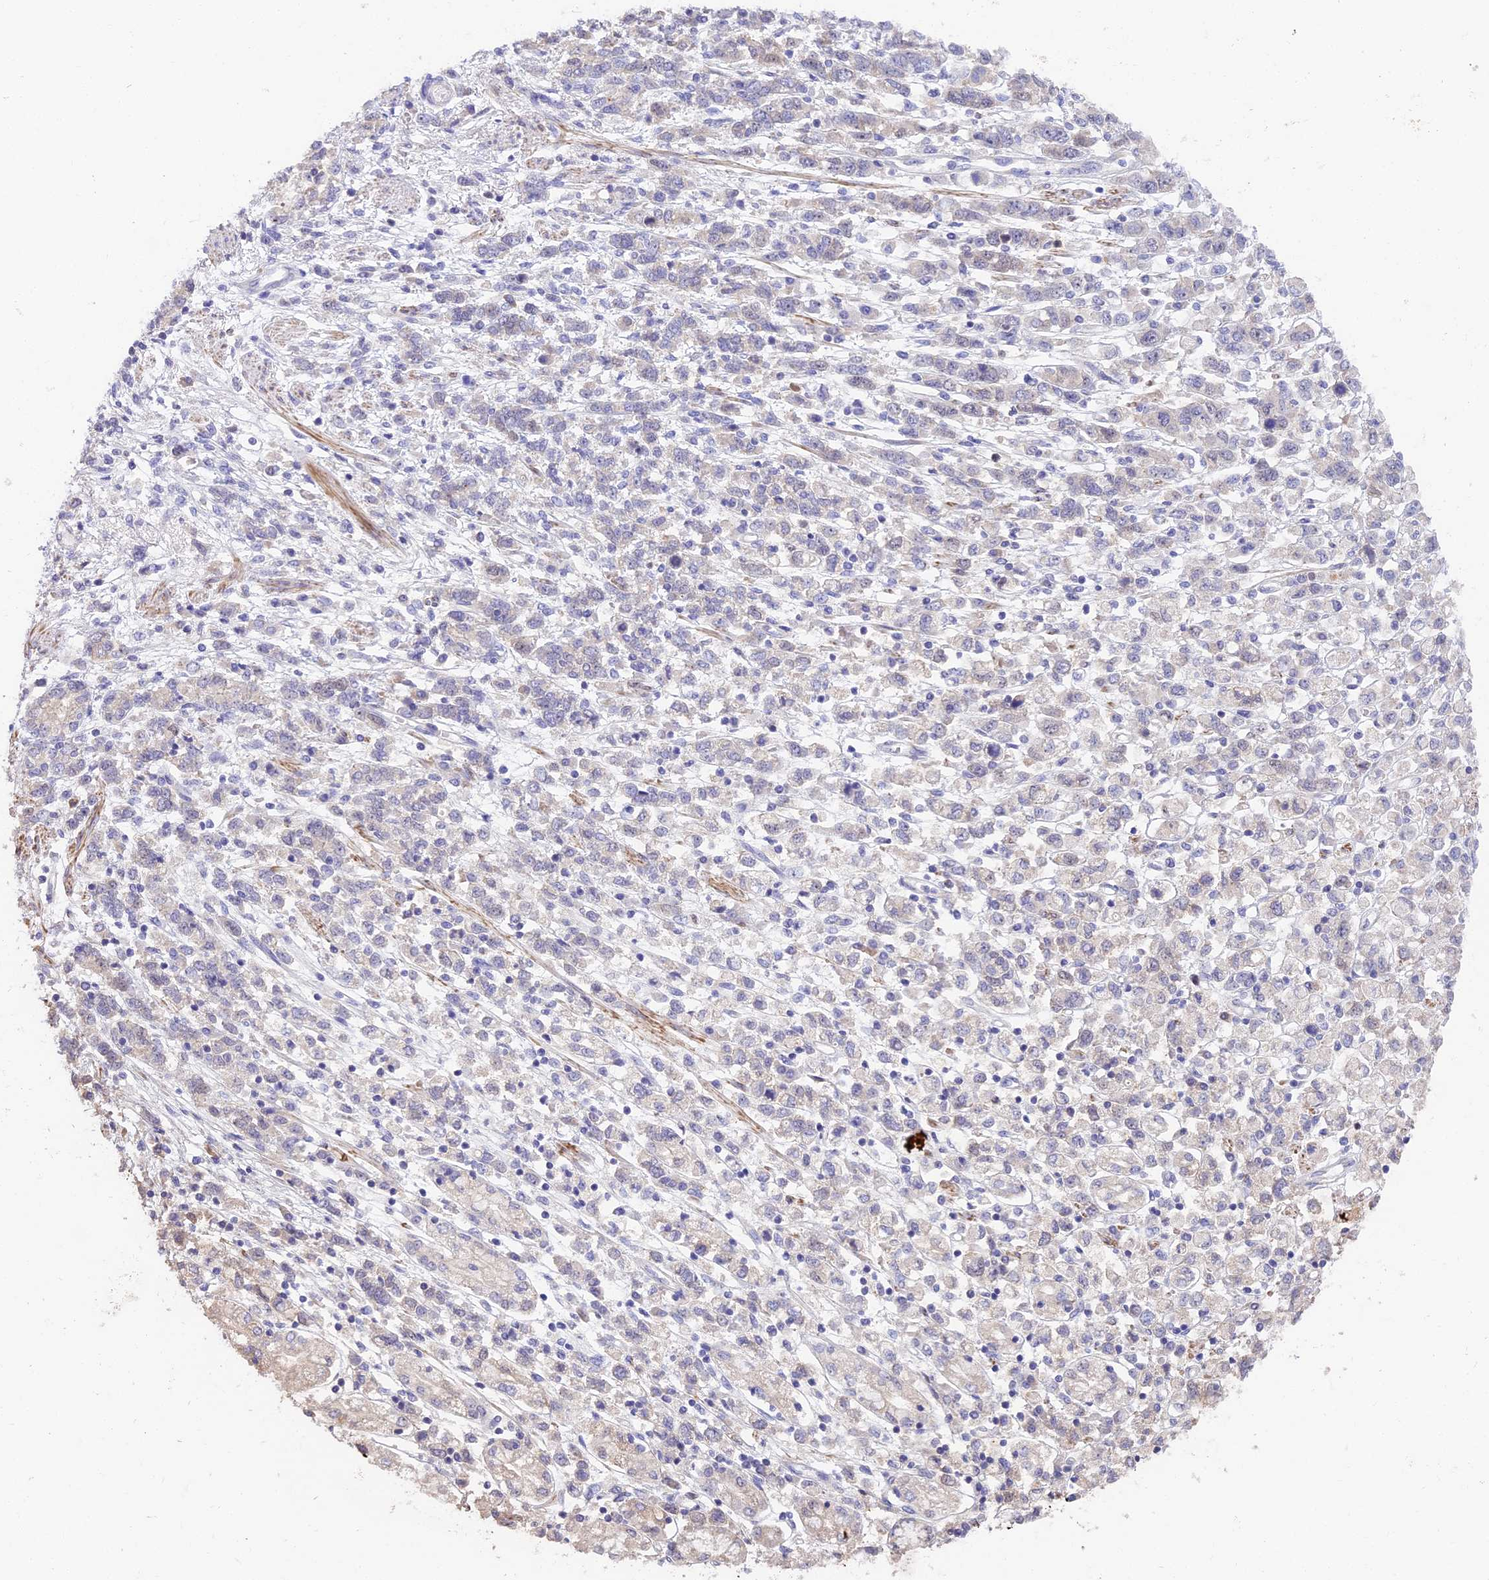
{"staining": {"intensity": "negative", "quantity": "none", "location": "none"}, "tissue": "stomach cancer", "cell_type": "Tumor cells", "image_type": "cancer", "snomed": [{"axis": "morphology", "description": "Adenocarcinoma, NOS"}, {"axis": "topography", "description": "Stomach"}], "caption": "A high-resolution photomicrograph shows IHC staining of stomach cancer, which shows no significant positivity in tumor cells. (DAB (3,3'-diaminobenzidine) immunohistochemistry with hematoxylin counter stain).", "gene": "RAD51", "patient": {"sex": "female", "age": 76}}